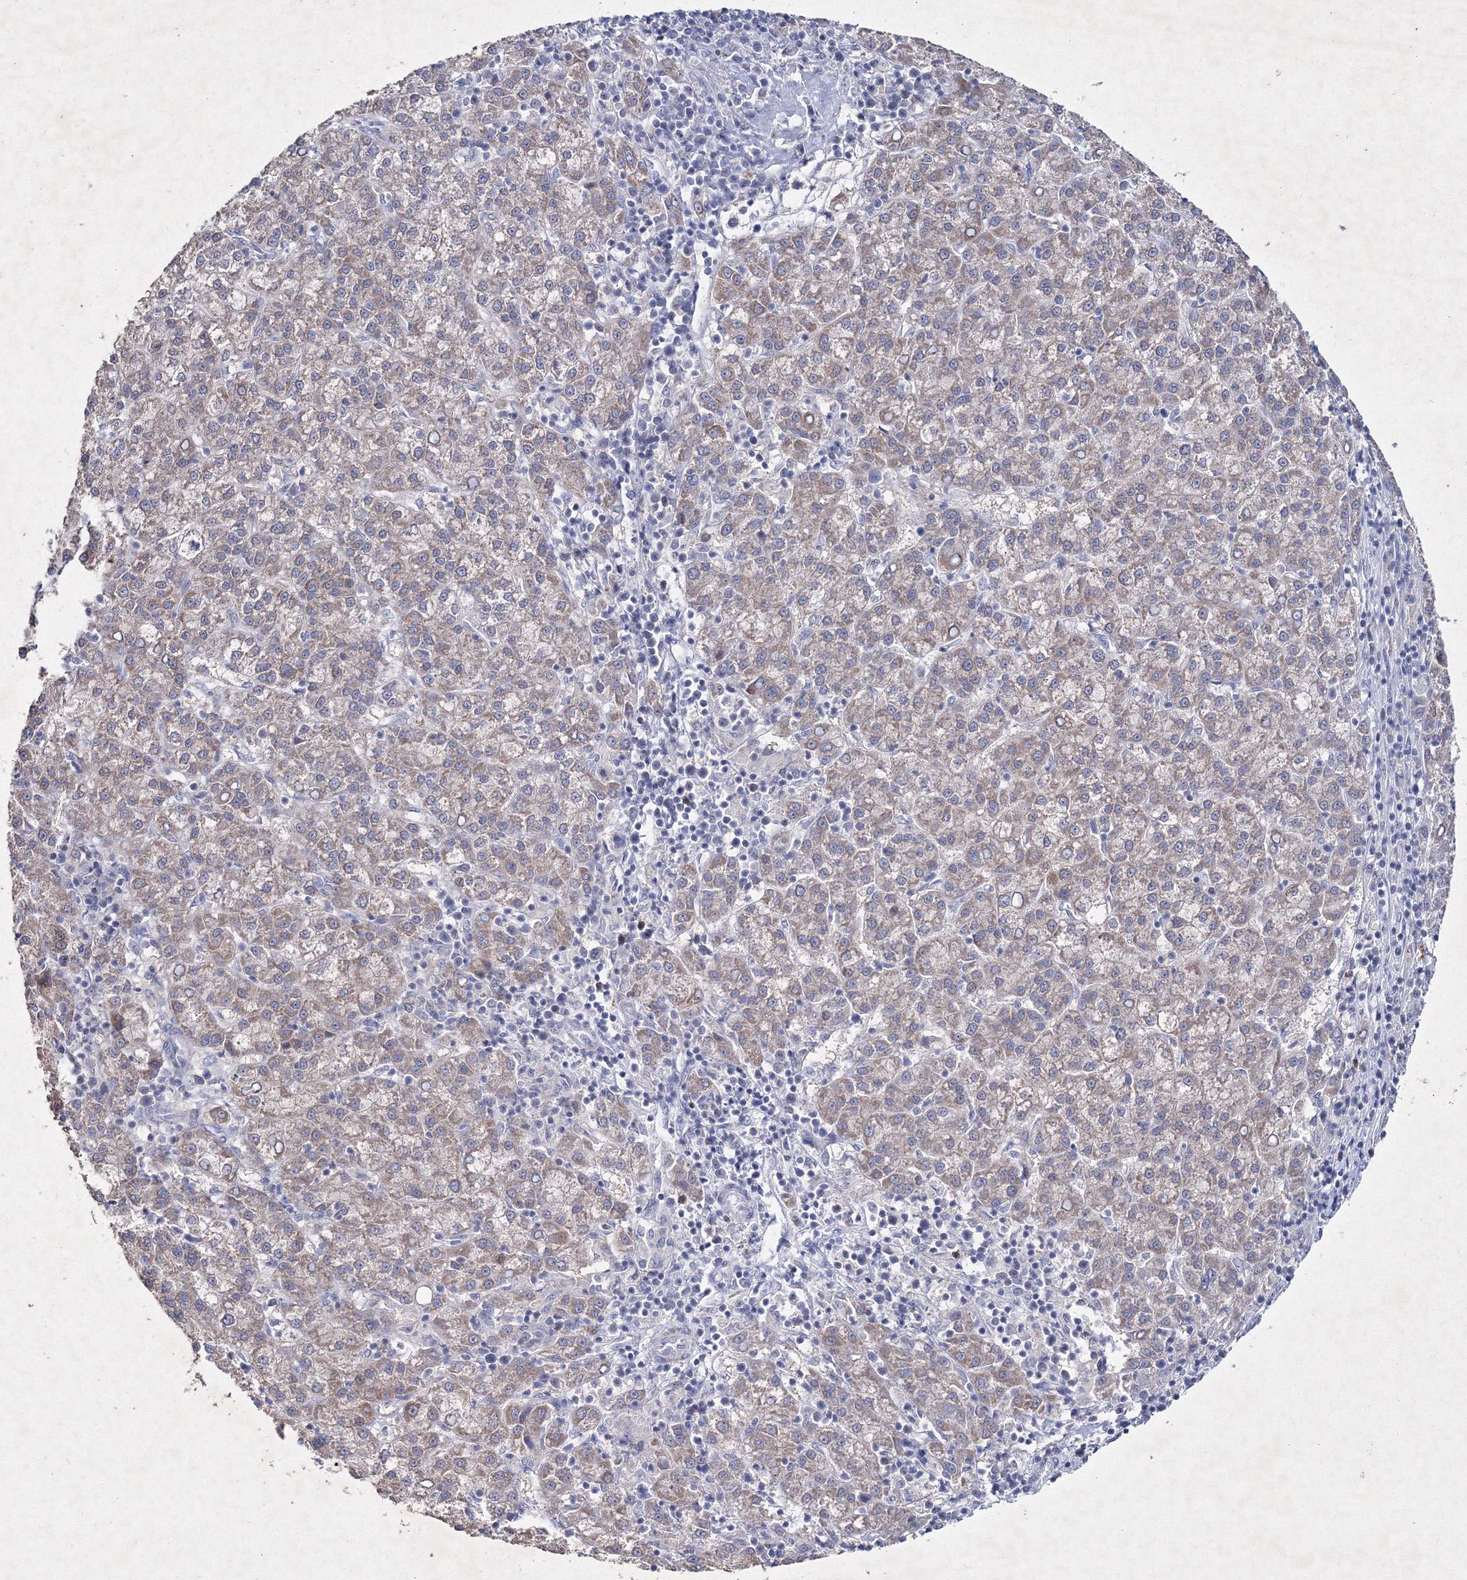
{"staining": {"intensity": "weak", "quantity": ">75%", "location": "cytoplasmic/membranous"}, "tissue": "liver cancer", "cell_type": "Tumor cells", "image_type": "cancer", "snomed": [{"axis": "morphology", "description": "Carcinoma, Hepatocellular, NOS"}, {"axis": "topography", "description": "Liver"}], "caption": "Human liver cancer (hepatocellular carcinoma) stained with a brown dye shows weak cytoplasmic/membranous positive positivity in about >75% of tumor cells.", "gene": "SMIM29", "patient": {"sex": "female", "age": 58}}